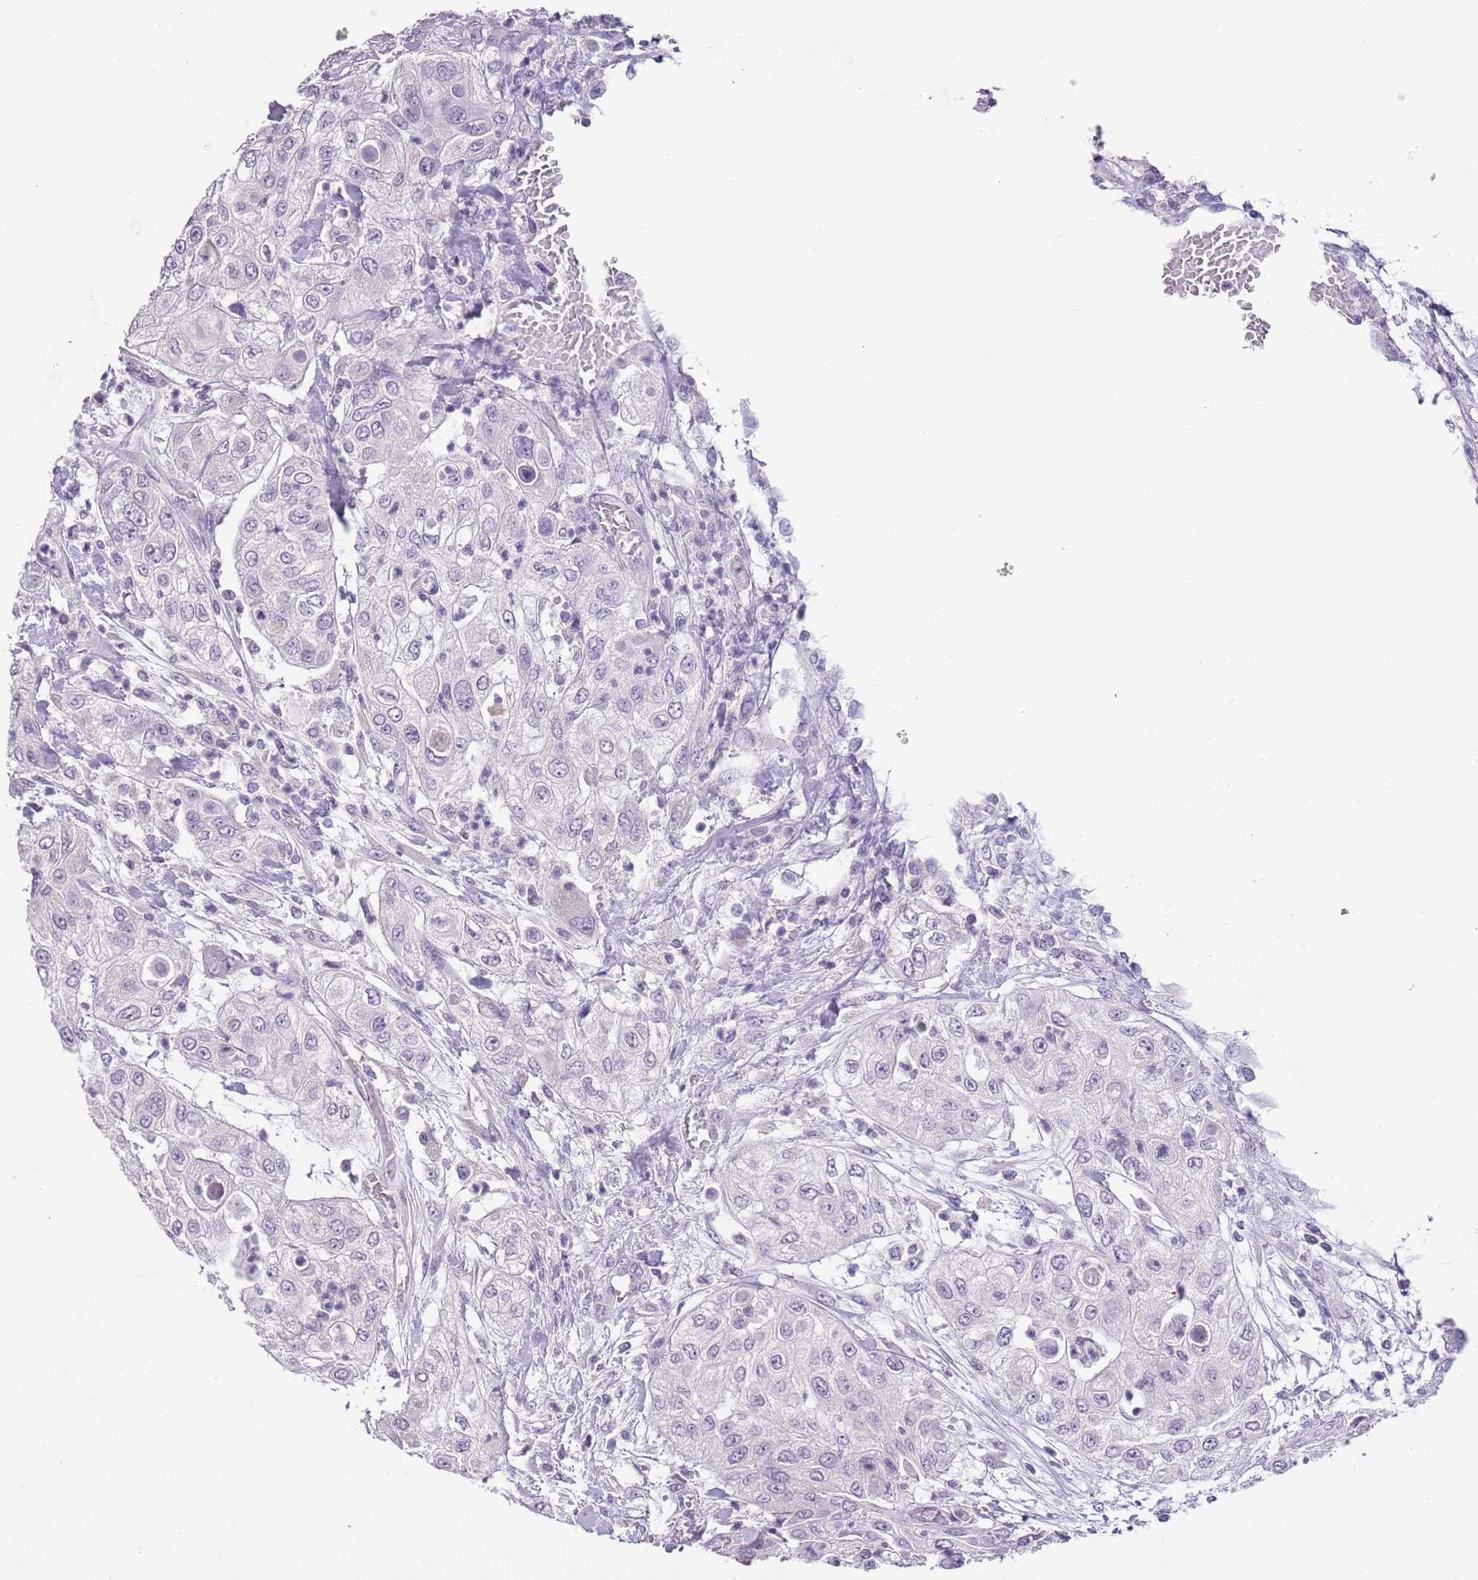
{"staining": {"intensity": "negative", "quantity": "none", "location": "none"}, "tissue": "urothelial cancer", "cell_type": "Tumor cells", "image_type": "cancer", "snomed": [{"axis": "morphology", "description": "Urothelial carcinoma, High grade"}, {"axis": "topography", "description": "Urinary bladder"}], "caption": "Immunohistochemical staining of human urothelial carcinoma (high-grade) demonstrates no significant expression in tumor cells.", "gene": "SLC35E3", "patient": {"sex": "female", "age": 79}}